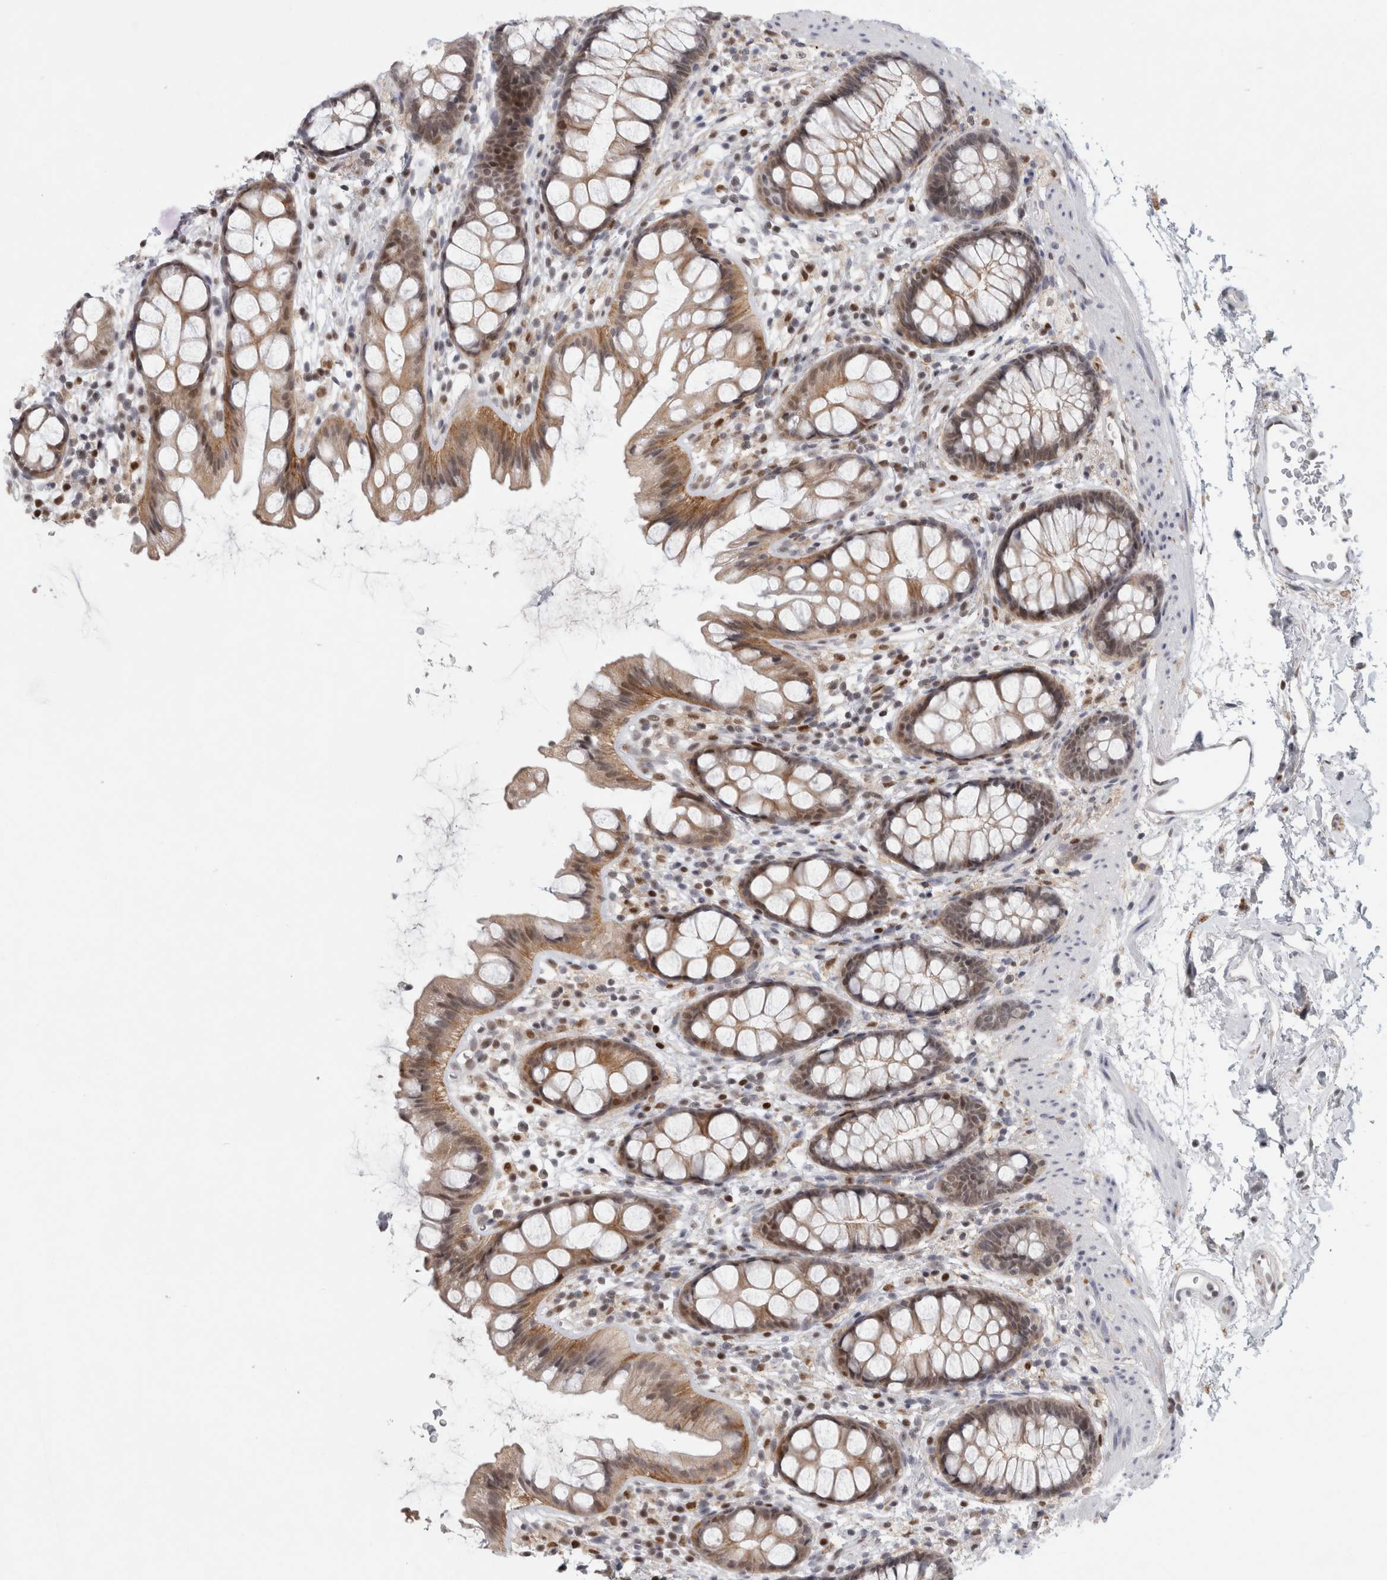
{"staining": {"intensity": "moderate", "quantity": "25%-75%", "location": "cytoplasmic/membranous,nuclear"}, "tissue": "rectum", "cell_type": "Glandular cells", "image_type": "normal", "snomed": [{"axis": "morphology", "description": "Normal tissue, NOS"}, {"axis": "topography", "description": "Rectum"}], "caption": "The photomicrograph exhibits staining of benign rectum, revealing moderate cytoplasmic/membranous,nuclear protein expression (brown color) within glandular cells. Immunohistochemistry stains the protein in brown and the nuclei are stained blue.", "gene": "SRARP", "patient": {"sex": "female", "age": 65}}